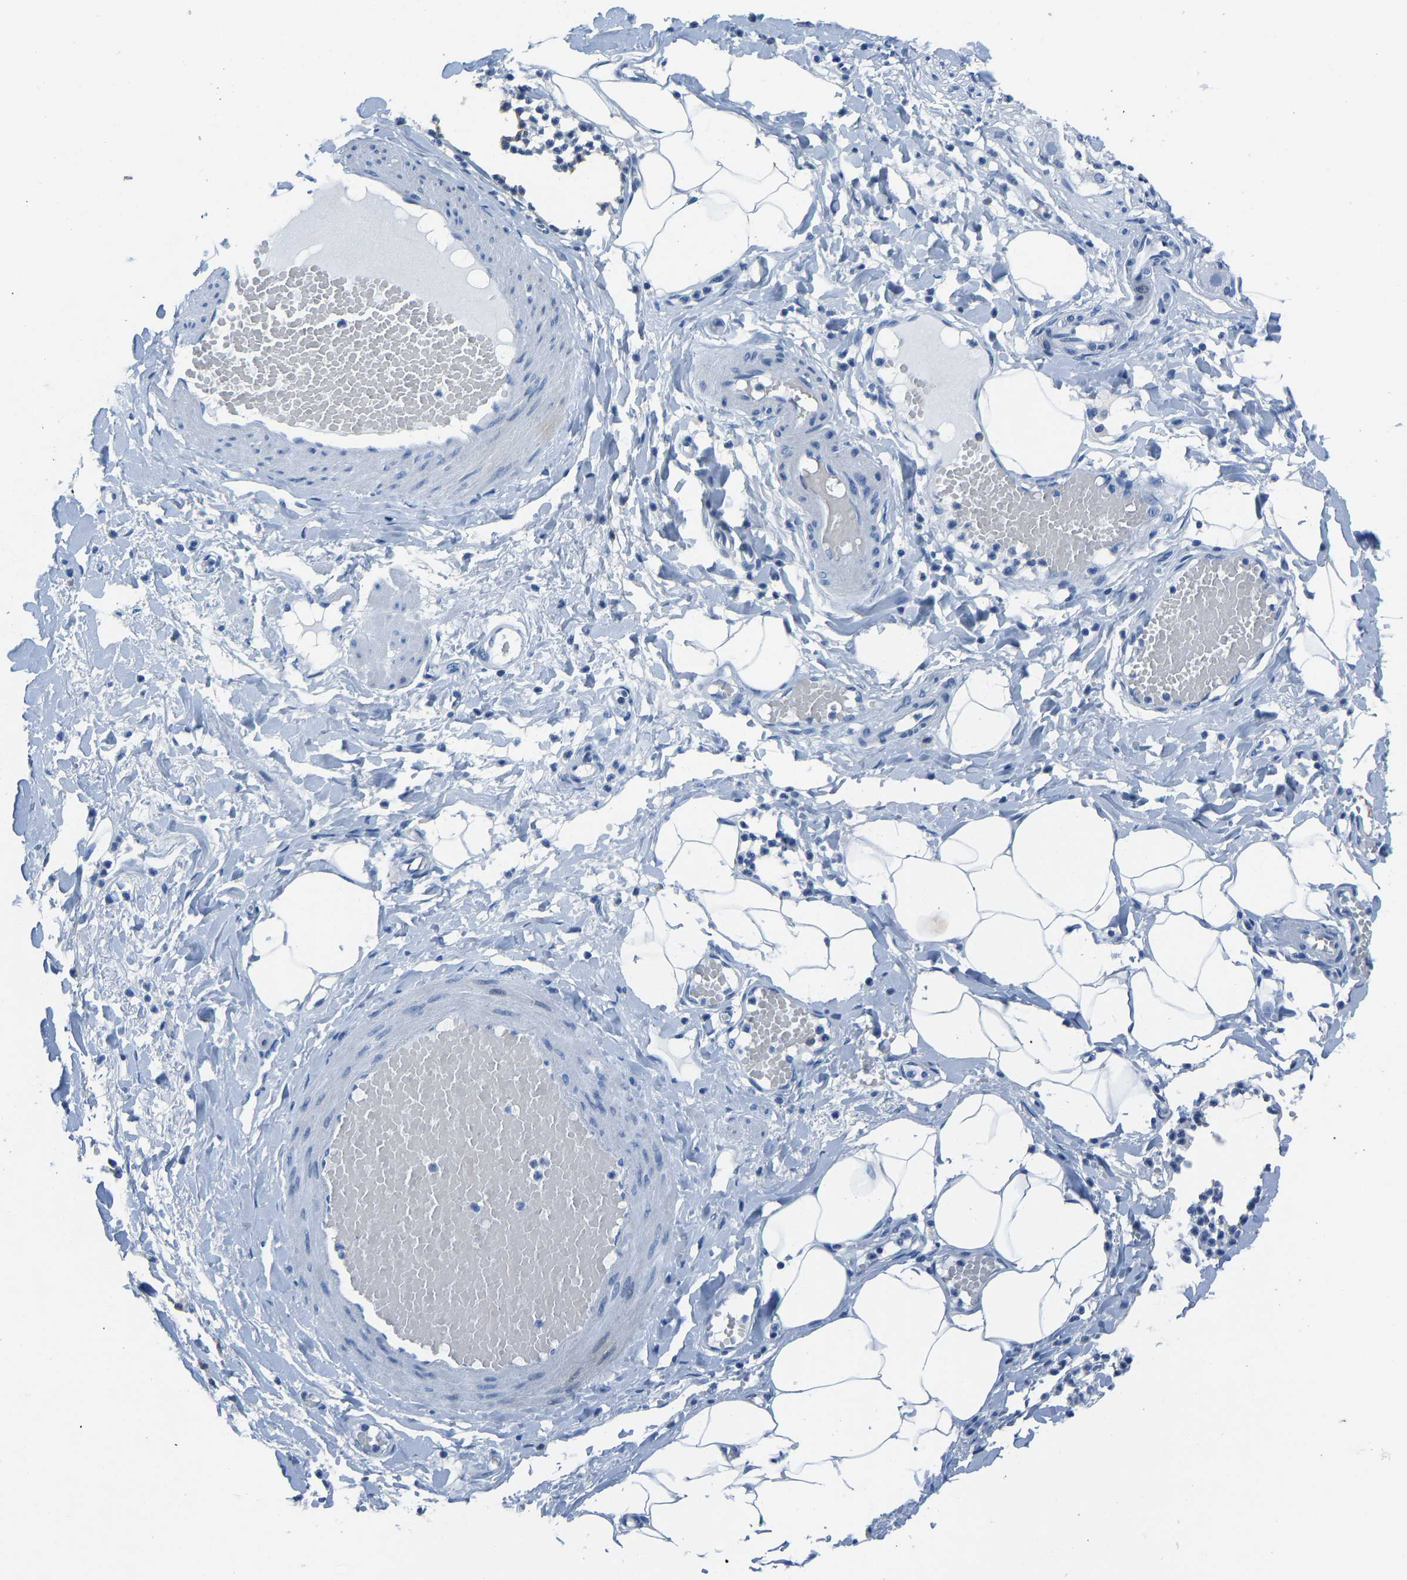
{"staining": {"intensity": "negative", "quantity": "none", "location": "none"}, "tissue": "adipose tissue", "cell_type": "Adipocytes", "image_type": "normal", "snomed": [{"axis": "morphology", "description": "Normal tissue, NOS"}, {"axis": "topography", "description": "Soft tissue"}, {"axis": "topography", "description": "Vascular tissue"}], "caption": "An immunohistochemistry micrograph of unremarkable adipose tissue is shown. There is no staining in adipocytes of adipose tissue.", "gene": "SERPINB3", "patient": {"sex": "female", "age": 35}}